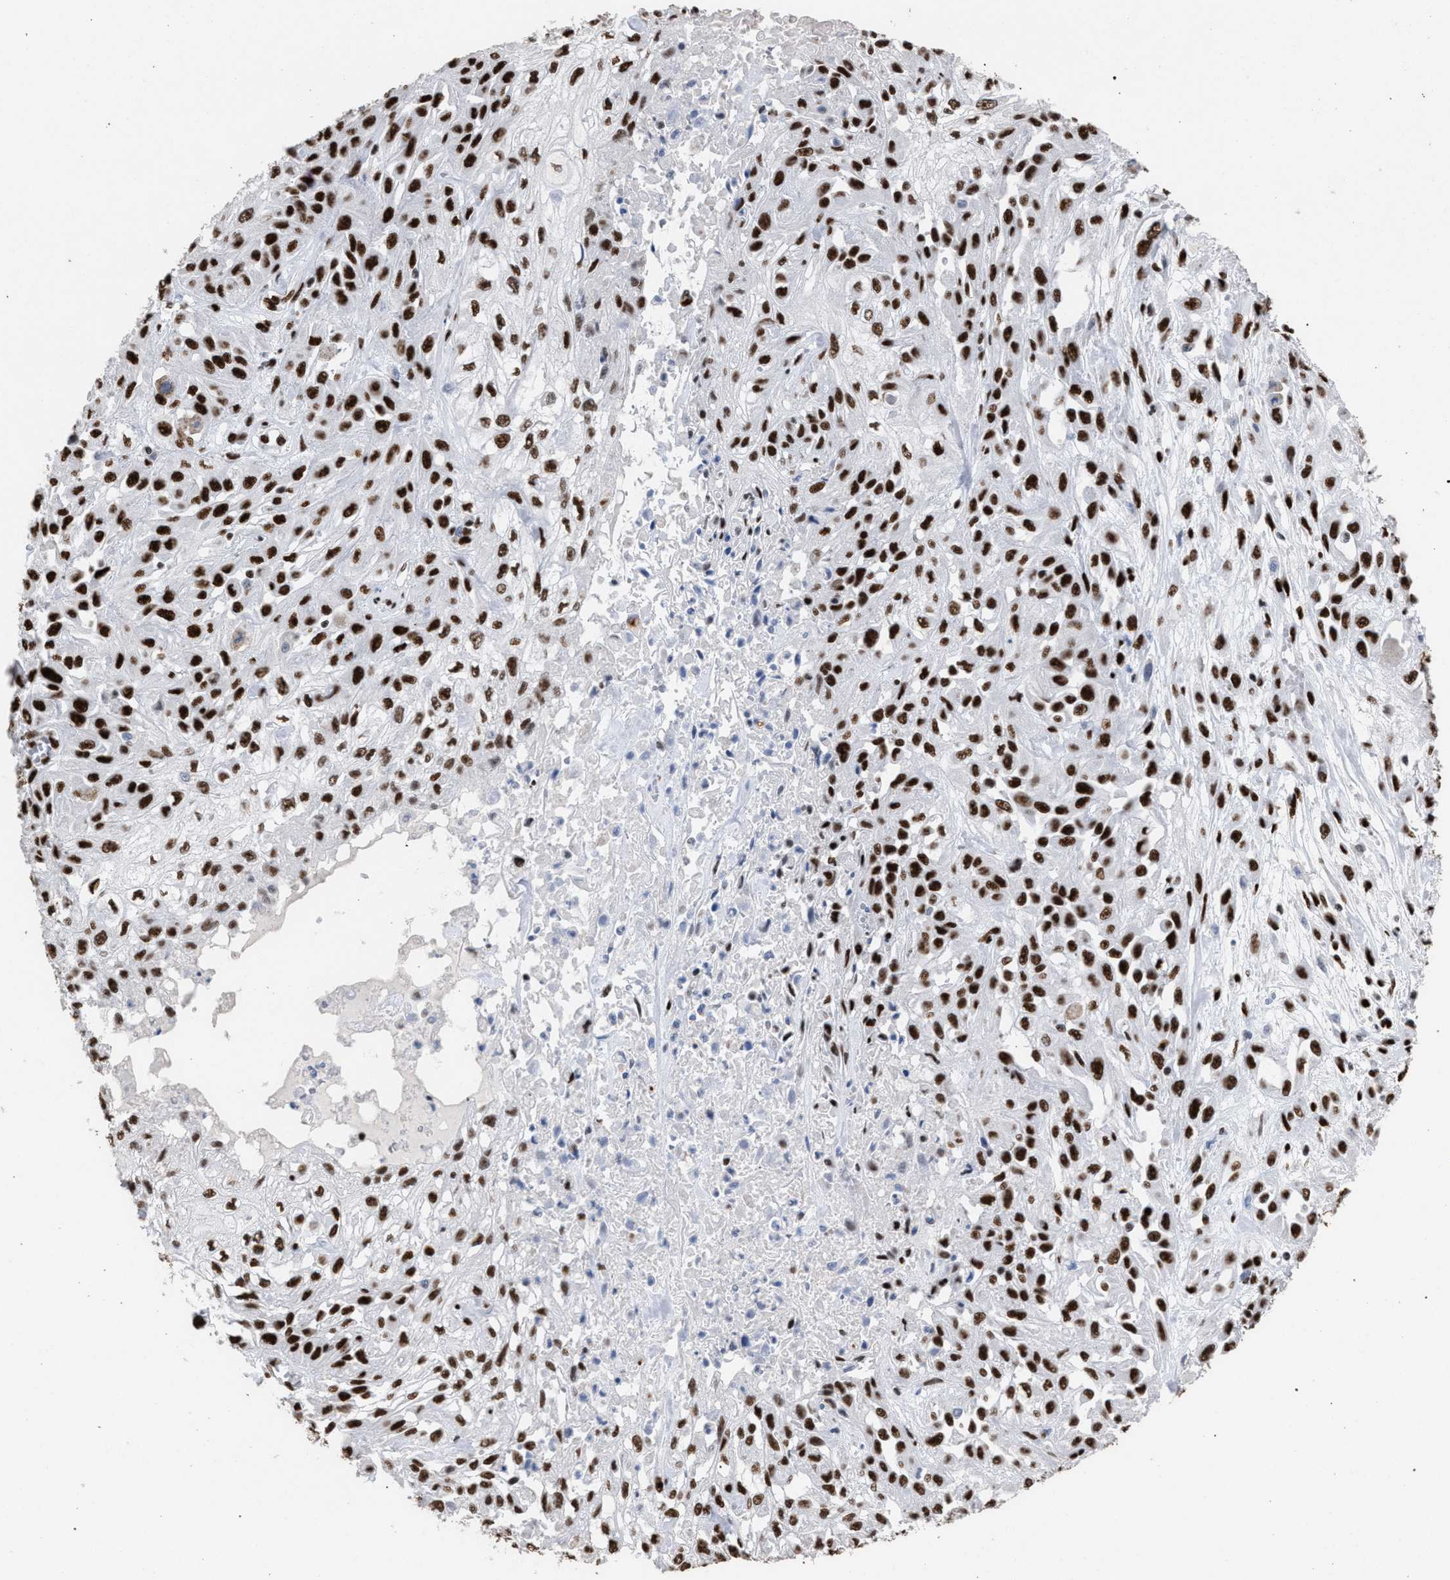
{"staining": {"intensity": "strong", "quantity": ">75%", "location": "nuclear"}, "tissue": "skin cancer", "cell_type": "Tumor cells", "image_type": "cancer", "snomed": [{"axis": "morphology", "description": "Squamous cell carcinoma, NOS"}, {"axis": "morphology", "description": "Squamous cell carcinoma, metastatic, NOS"}, {"axis": "topography", "description": "Skin"}, {"axis": "topography", "description": "Lymph node"}], "caption": "DAB (3,3'-diaminobenzidine) immunohistochemical staining of metastatic squamous cell carcinoma (skin) displays strong nuclear protein staining in about >75% of tumor cells.", "gene": "TP53BP1", "patient": {"sex": "male", "age": 75}}